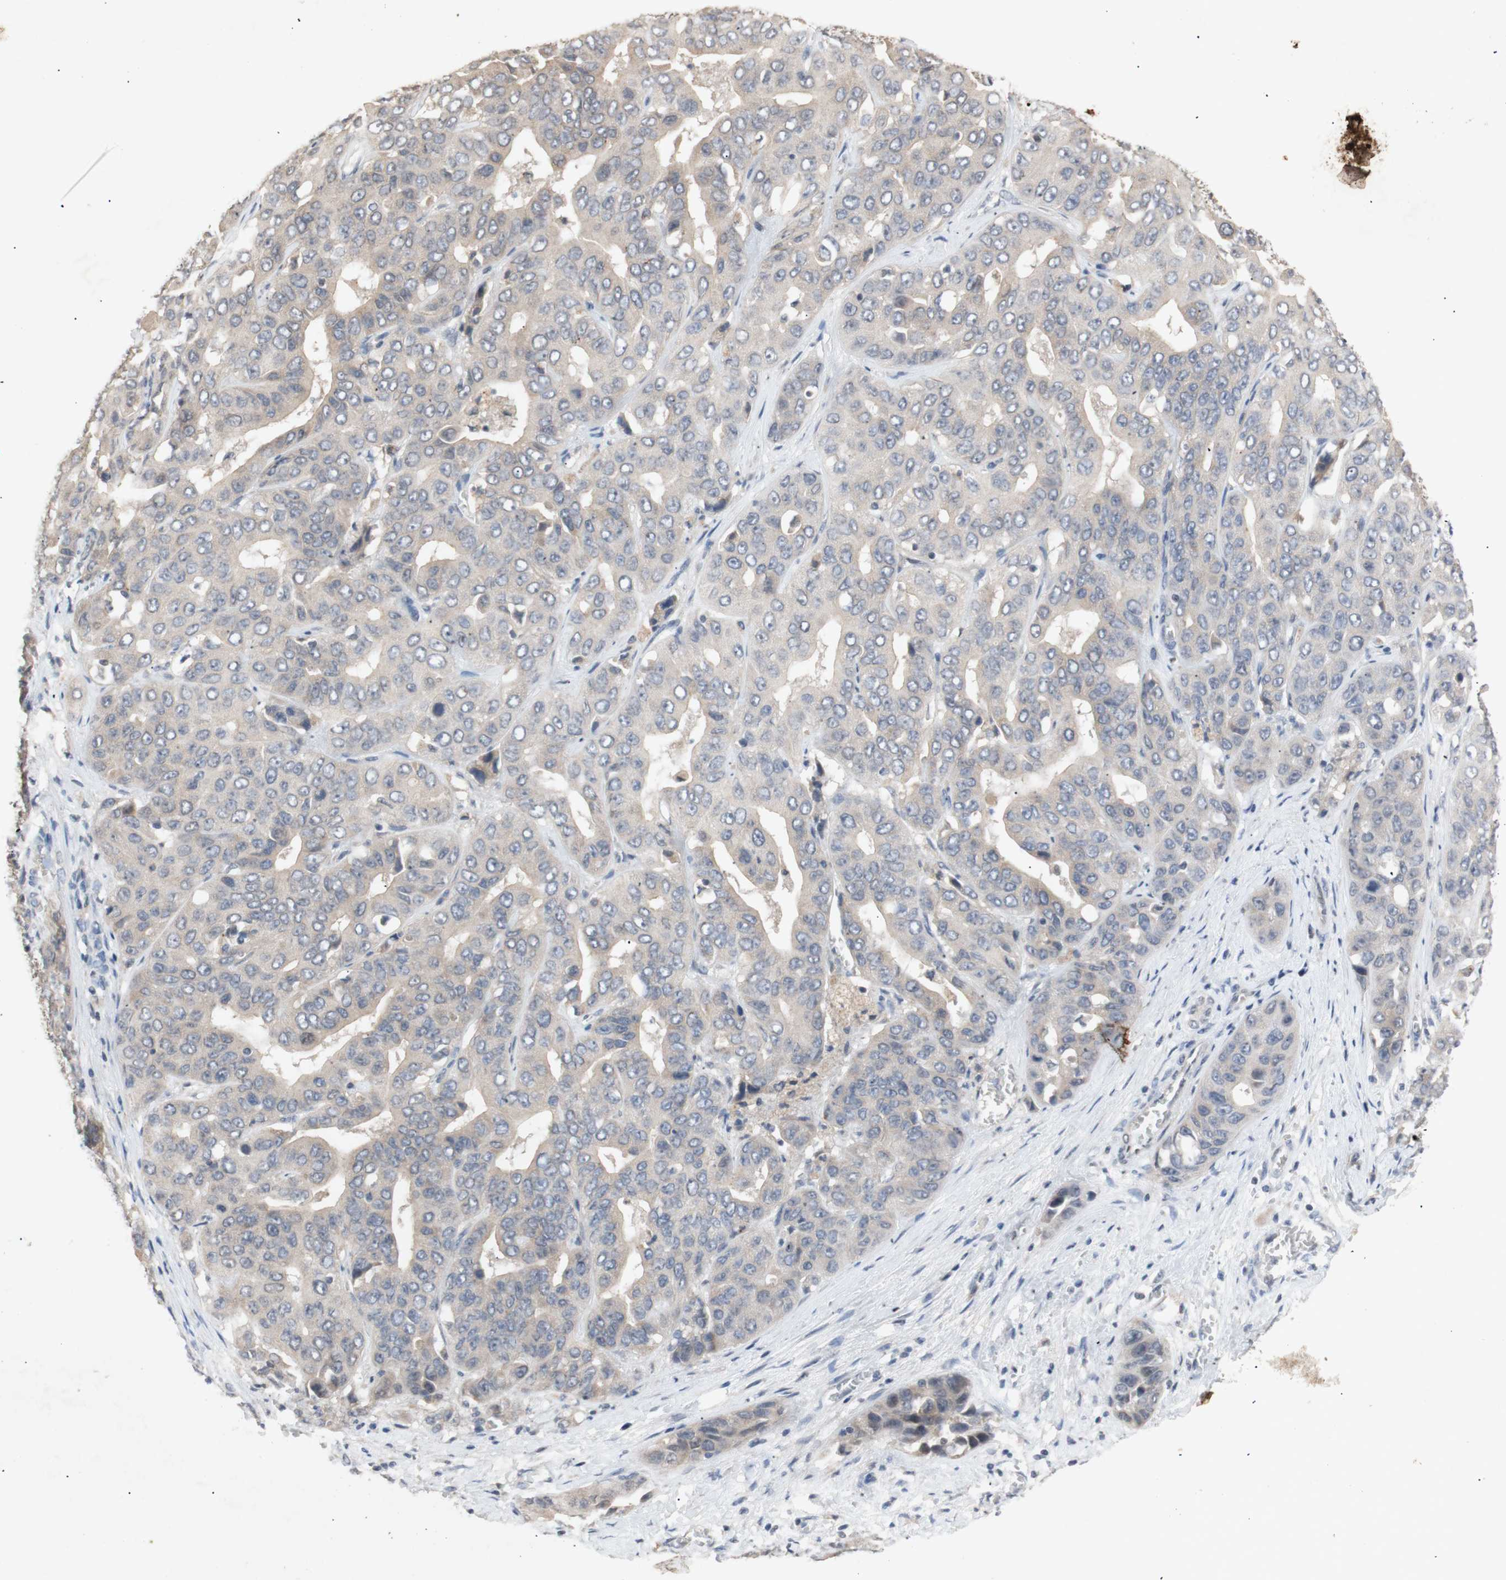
{"staining": {"intensity": "weak", "quantity": ">75%", "location": "cytoplasmic/membranous"}, "tissue": "liver cancer", "cell_type": "Tumor cells", "image_type": "cancer", "snomed": [{"axis": "morphology", "description": "Cholangiocarcinoma"}, {"axis": "topography", "description": "Liver"}], "caption": "Immunohistochemical staining of human cholangiocarcinoma (liver) displays low levels of weak cytoplasmic/membranous protein expression in about >75% of tumor cells.", "gene": "FOSB", "patient": {"sex": "female", "age": 52}}